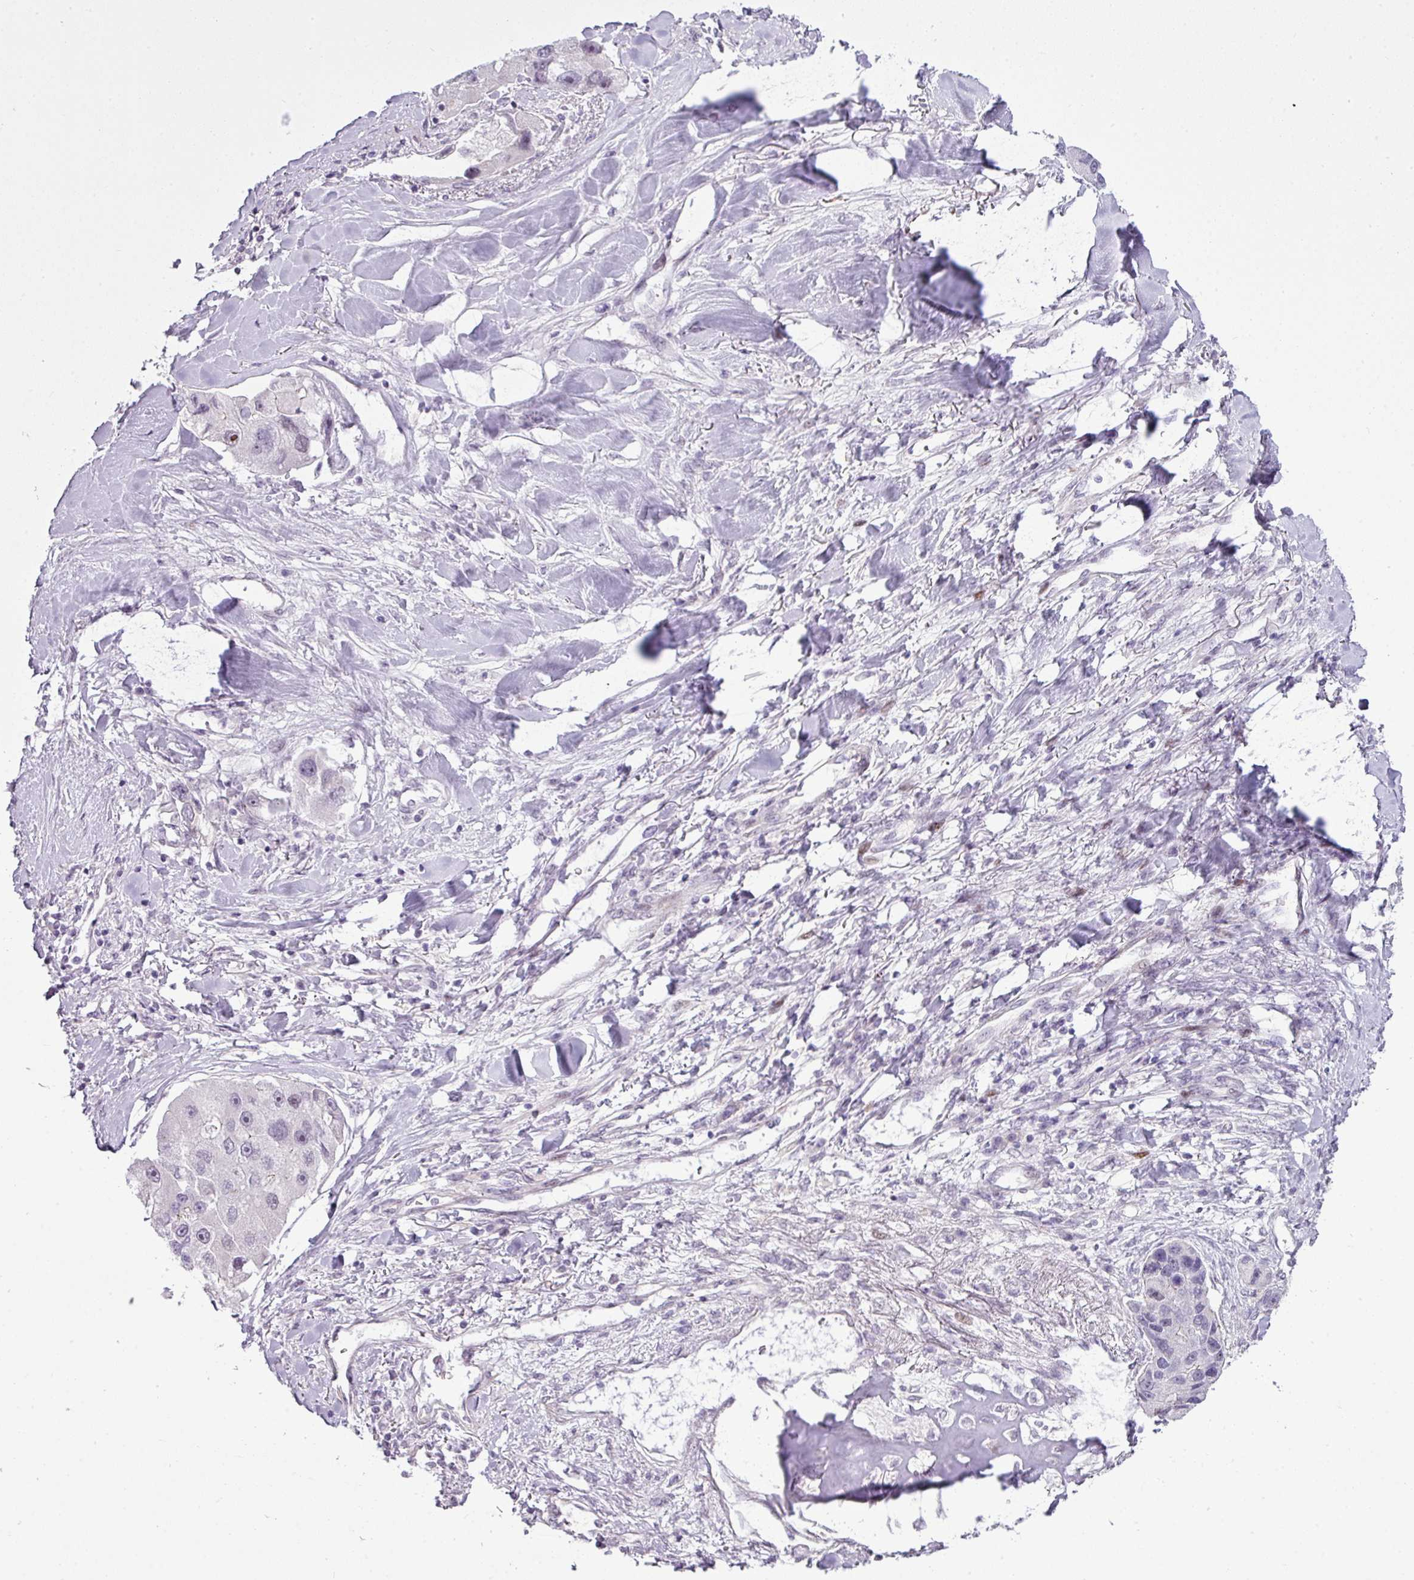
{"staining": {"intensity": "moderate", "quantity": "<25%", "location": "nuclear"}, "tissue": "lung cancer", "cell_type": "Tumor cells", "image_type": "cancer", "snomed": [{"axis": "morphology", "description": "Adenocarcinoma, NOS"}, {"axis": "topography", "description": "Lung"}], "caption": "DAB immunohistochemical staining of human adenocarcinoma (lung) exhibits moderate nuclear protein staining in about <25% of tumor cells. The staining was performed using DAB to visualize the protein expression in brown, while the nuclei were stained in blue with hematoxylin (Magnification: 20x).", "gene": "ZNF688", "patient": {"sex": "female", "age": 54}}